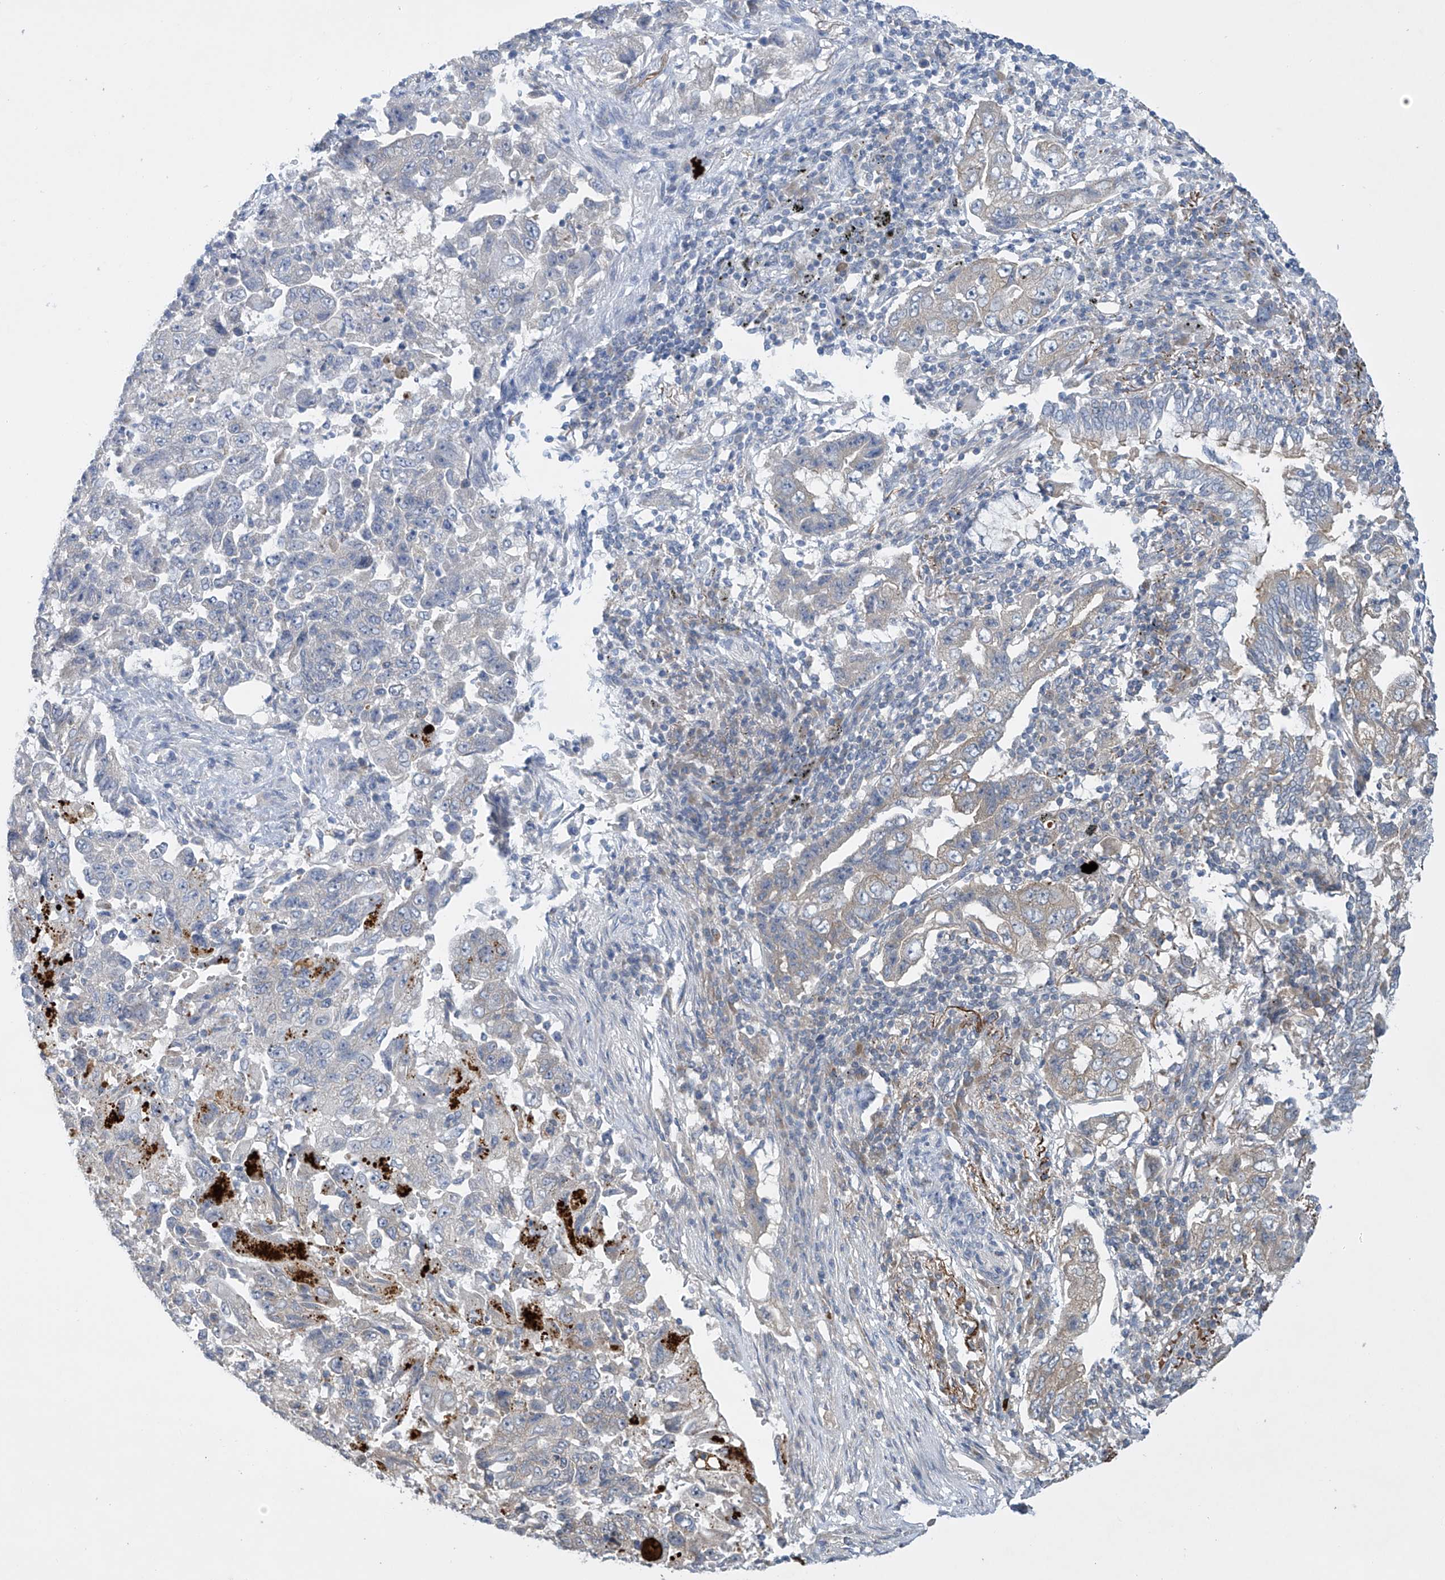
{"staining": {"intensity": "weak", "quantity": "<25%", "location": "cytoplasmic/membranous"}, "tissue": "lung cancer", "cell_type": "Tumor cells", "image_type": "cancer", "snomed": [{"axis": "morphology", "description": "Adenocarcinoma, NOS"}, {"axis": "topography", "description": "Lung"}], "caption": "An image of lung cancer (adenocarcinoma) stained for a protein displays no brown staining in tumor cells.", "gene": "TJAP1", "patient": {"sex": "female", "age": 51}}